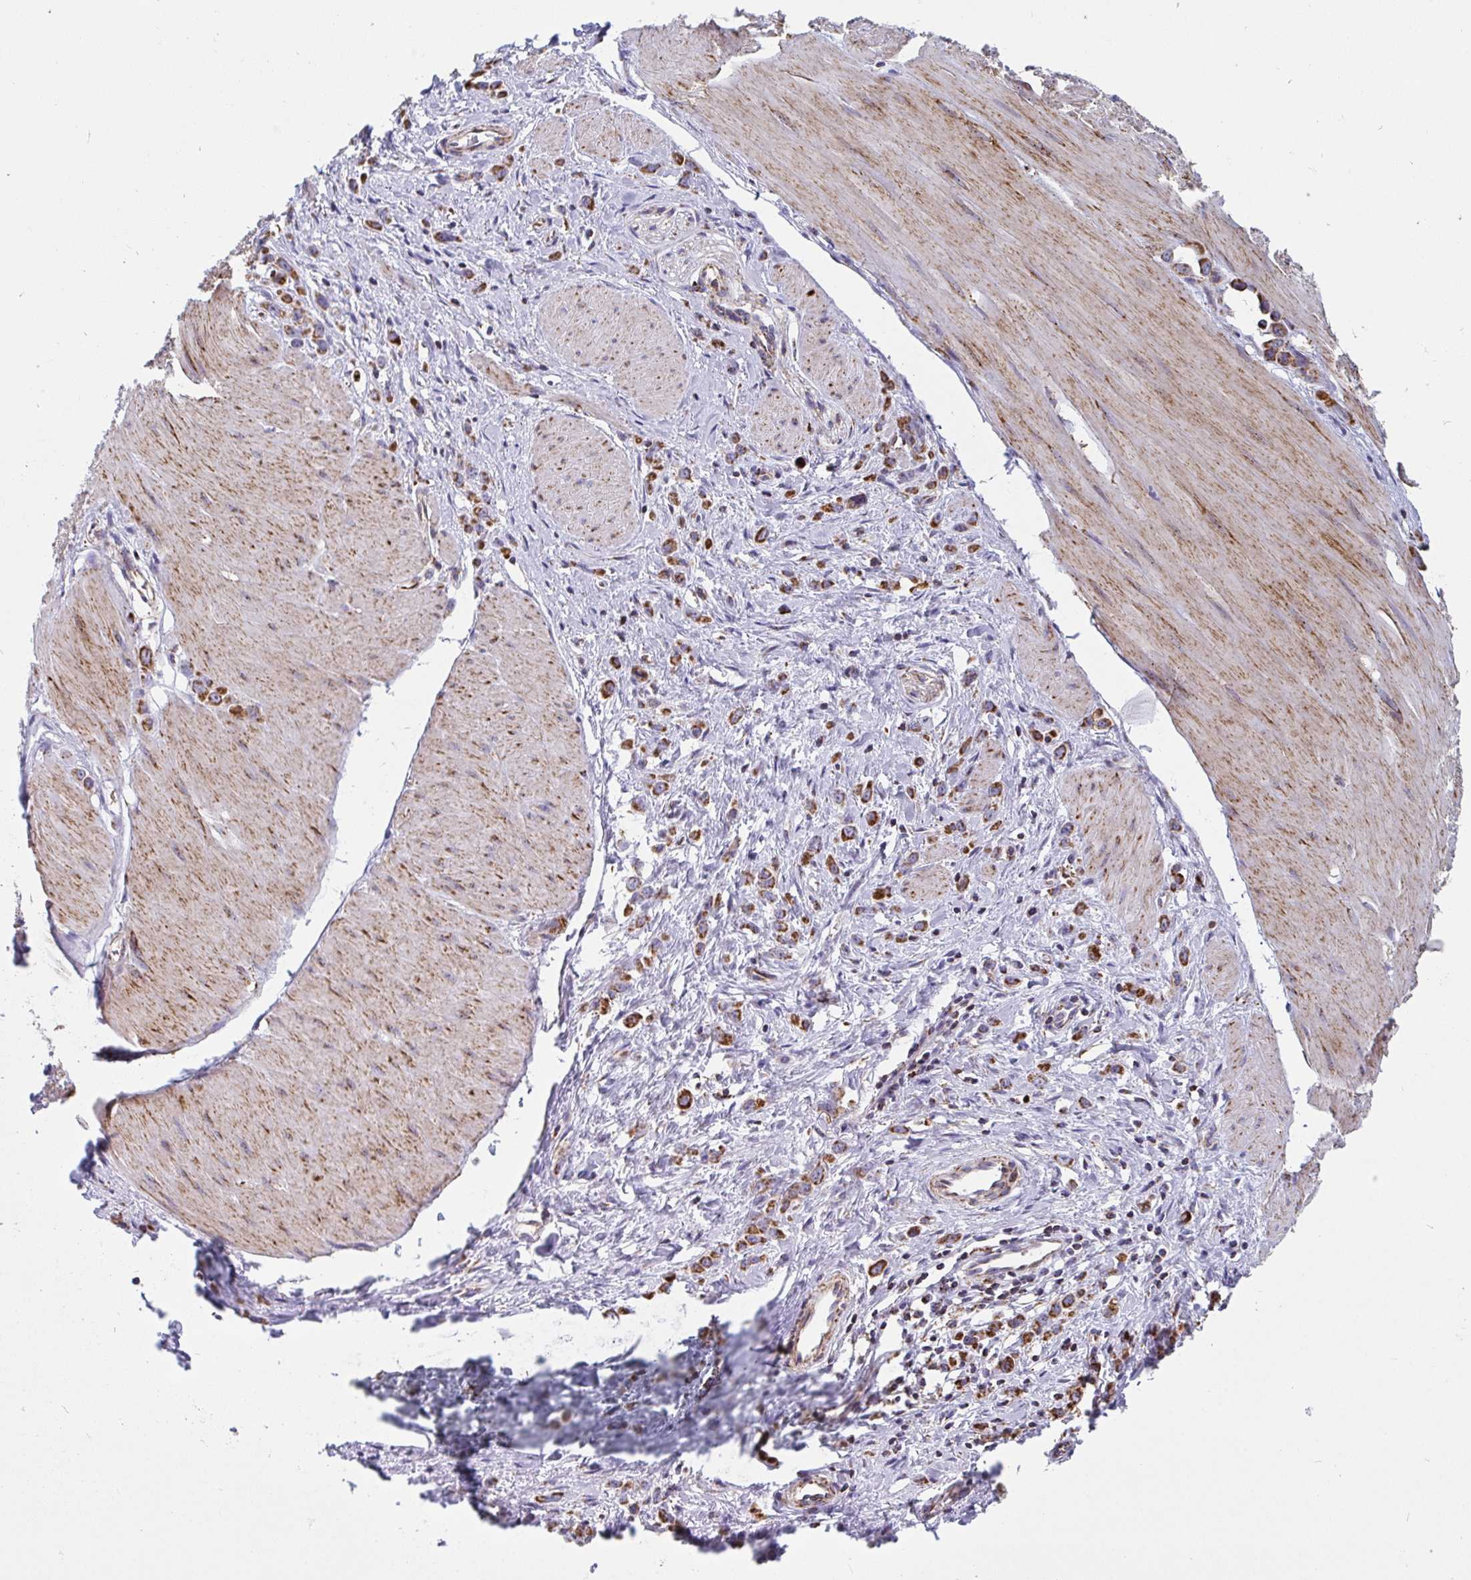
{"staining": {"intensity": "strong", "quantity": ">75%", "location": "cytoplasmic/membranous"}, "tissue": "stomach cancer", "cell_type": "Tumor cells", "image_type": "cancer", "snomed": [{"axis": "morphology", "description": "Adenocarcinoma, NOS"}, {"axis": "topography", "description": "Stomach"}], "caption": "Human stomach cancer stained with a brown dye demonstrates strong cytoplasmic/membranous positive staining in approximately >75% of tumor cells.", "gene": "ATP5MJ", "patient": {"sex": "male", "age": 47}}